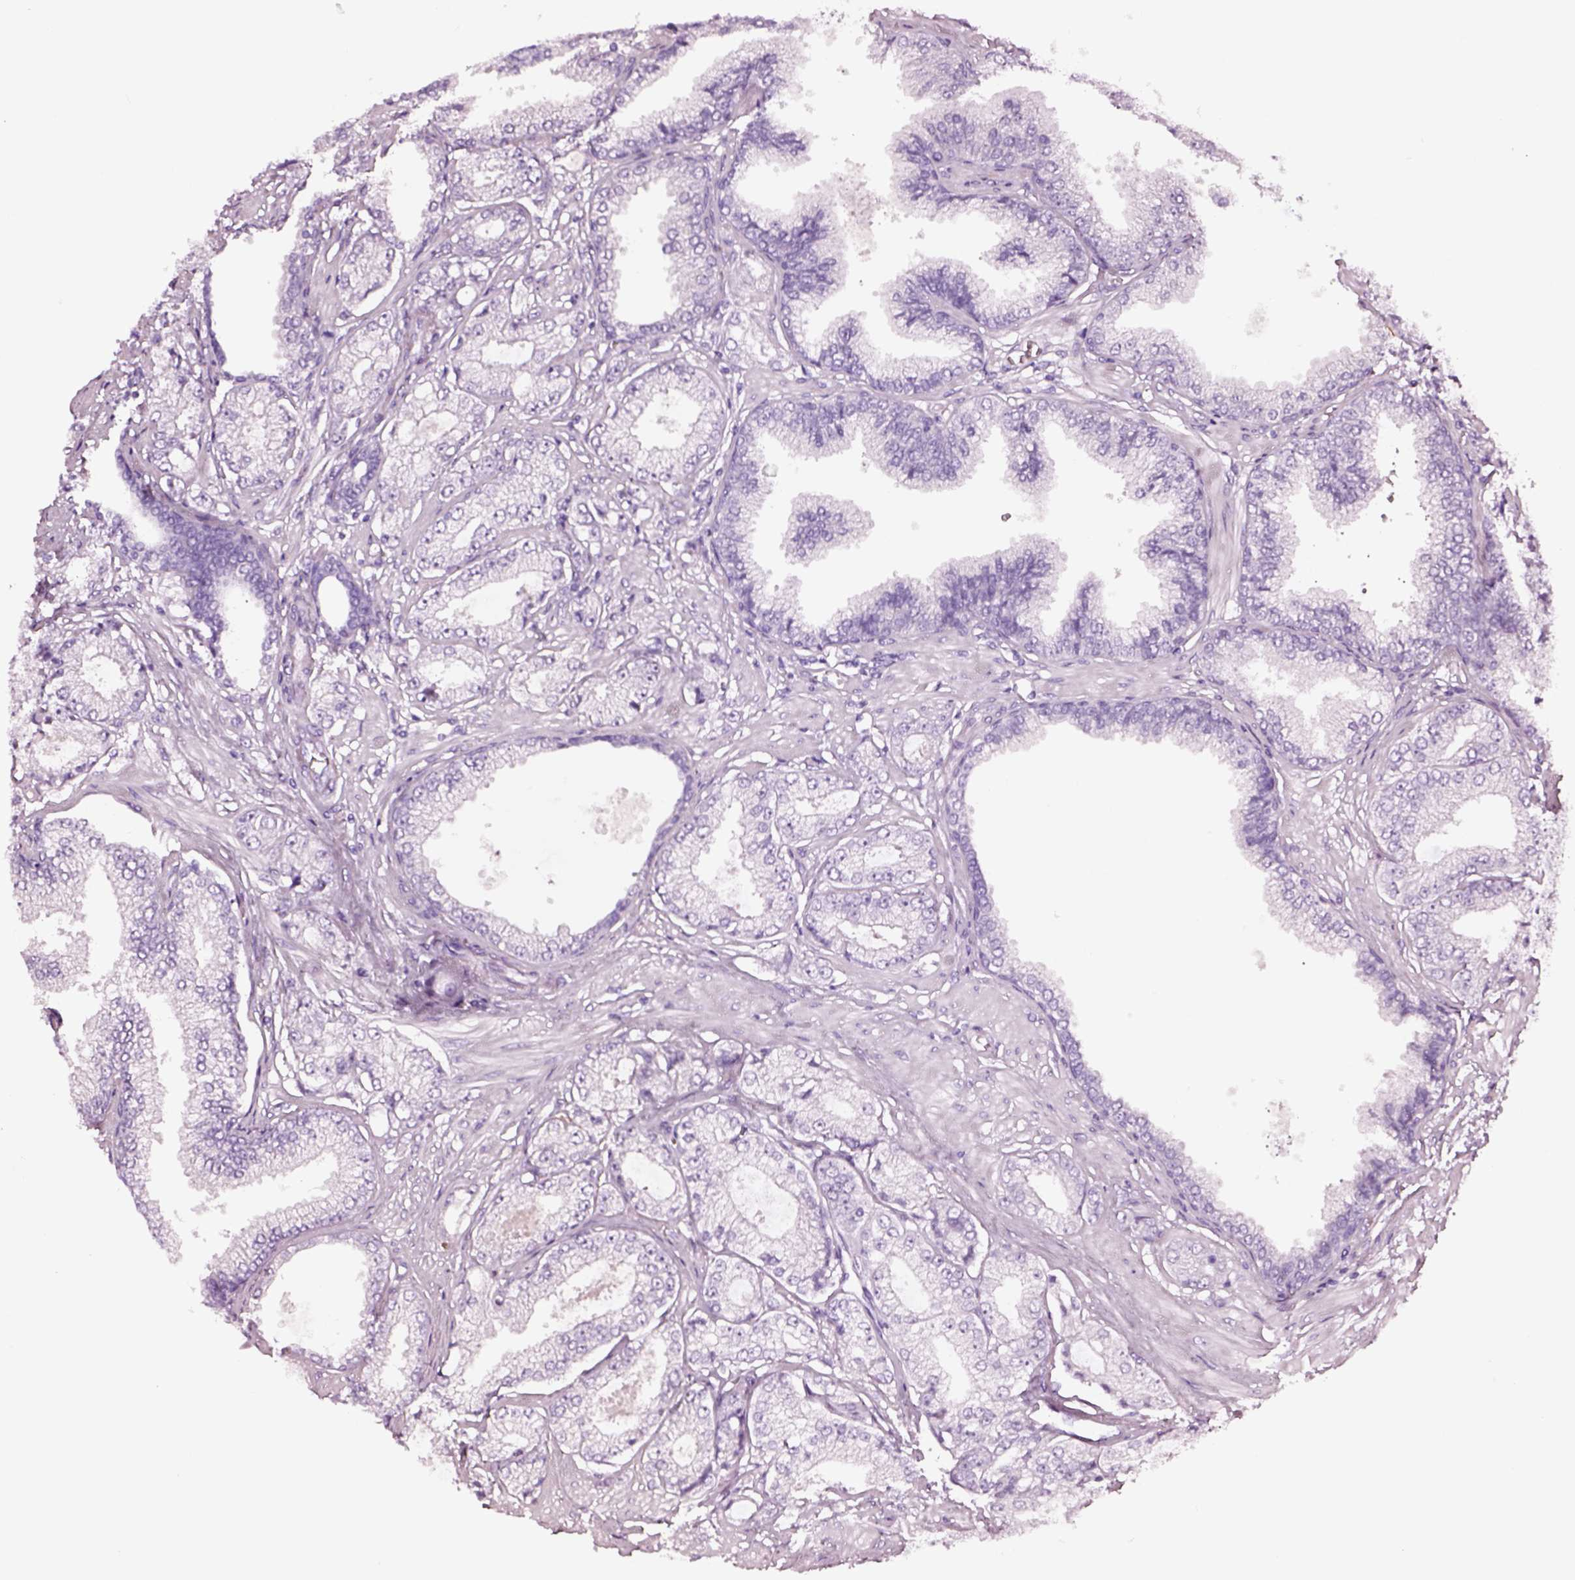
{"staining": {"intensity": "negative", "quantity": "none", "location": "none"}, "tissue": "prostate cancer", "cell_type": "Tumor cells", "image_type": "cancer", "snomed": [{"axis": "morphology", "description": "Adenocarcinoma, NOS"}, {"axis": "topography", "description": "Prostate"}], "caption": "DAB (3,3'-diaminobenzidine) immunohistochemical staining of human prostate cancer (adenocarcinoma) exhibits no significant expression in tumor cells.", "gene": "DPEP1", "patient": {"sex": "male", "age": 64}}